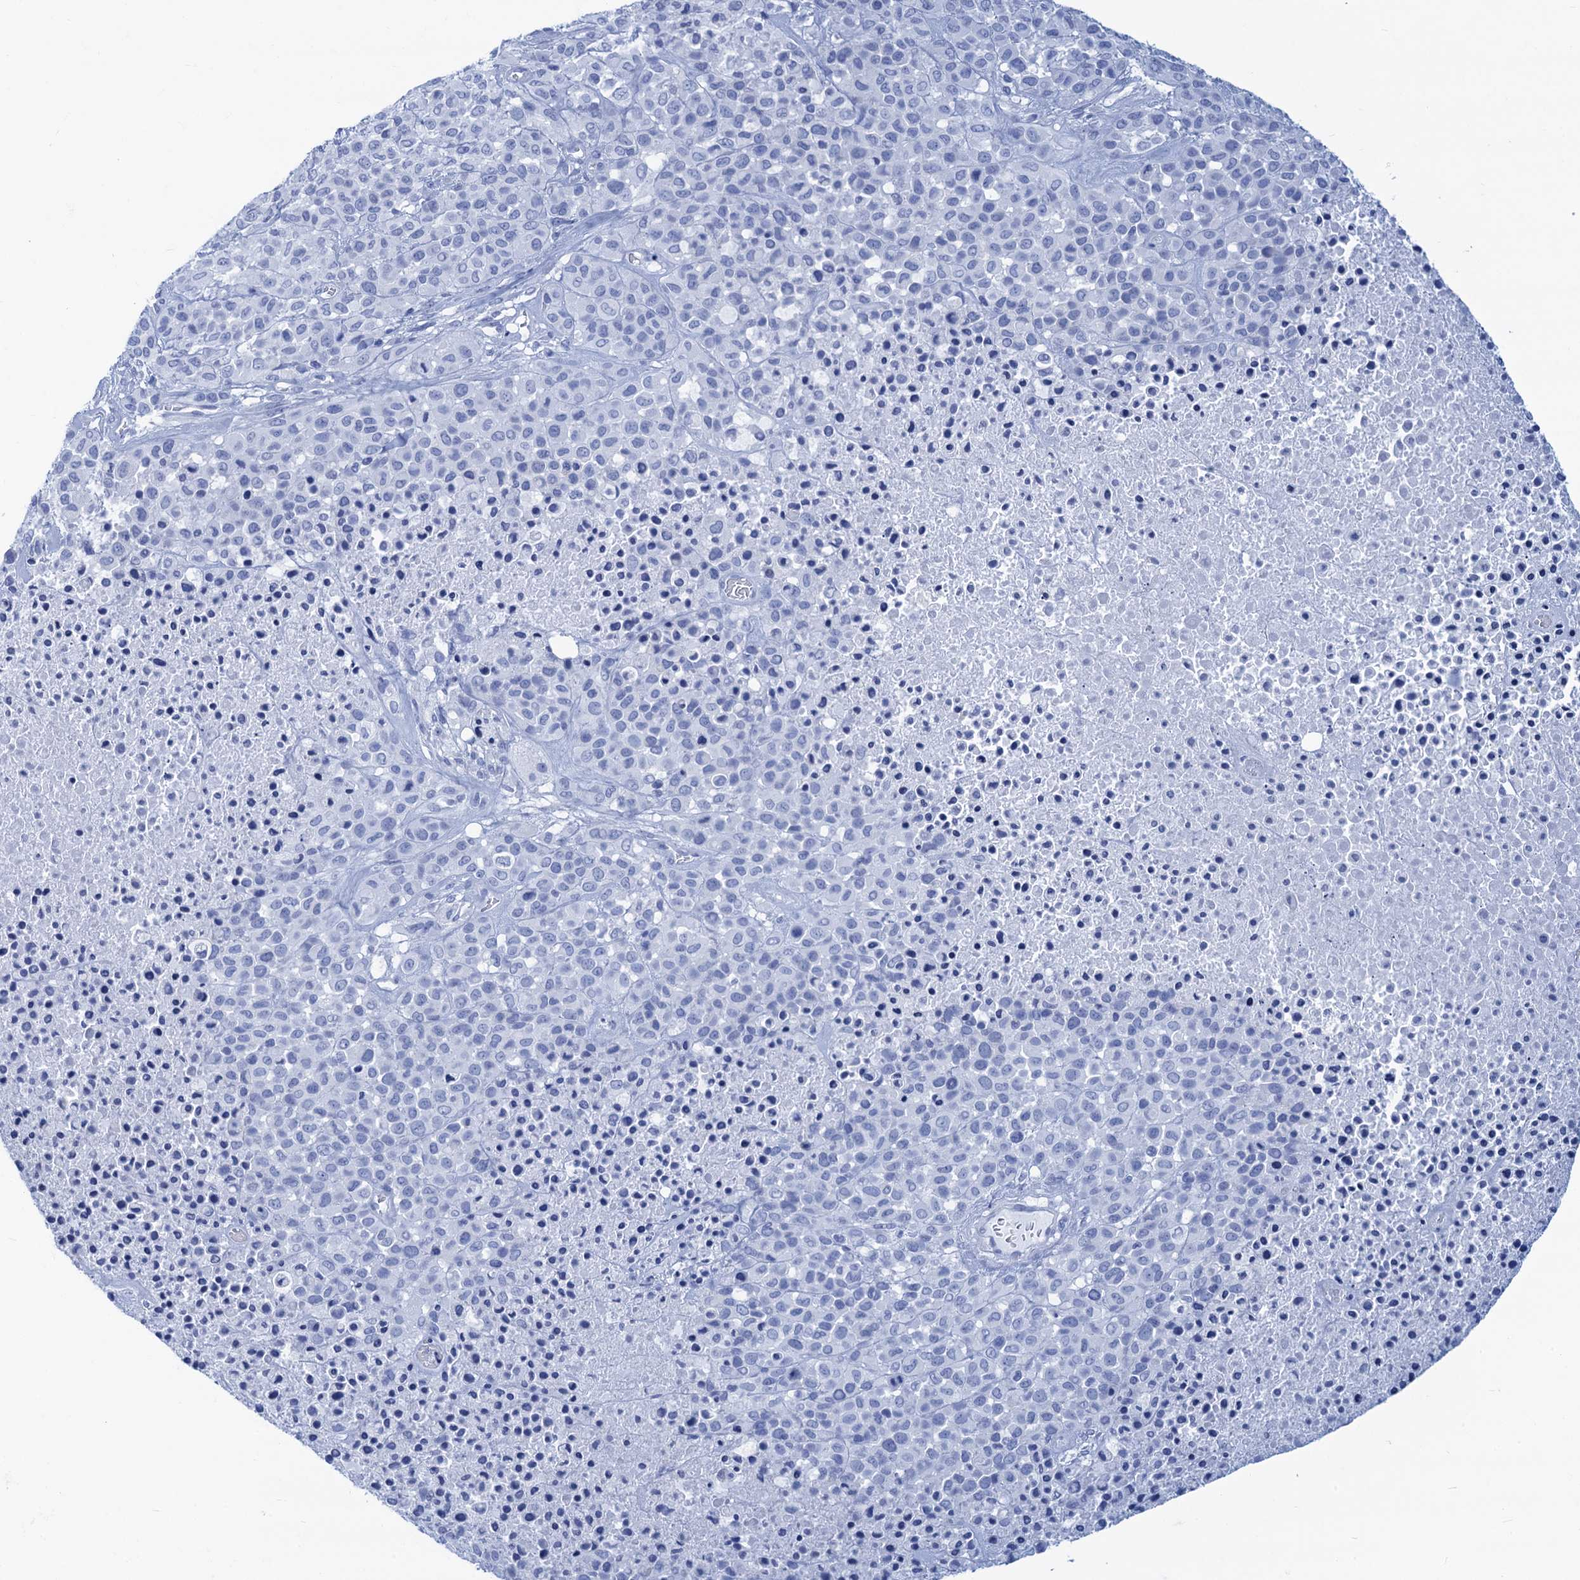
{"staining": {"intensity": "negative", "quantity": "none", "location": "none"}, "tissue": "melanoma", "cell_type": "Tumor cells", "image_type": "cancer", "snomed": [{"axis": "morphology", "description": "Malignant melanoma, Metastatic site"}, {"axis": "topography", "description": "Skin"}], "caption": "Human malignant melanoma (metastatic site) stained for a protein using IHC demonstrates no positivity in tumor cells.", "gene": "CABYR", "patient": {"sex": "female", "age": 81}}